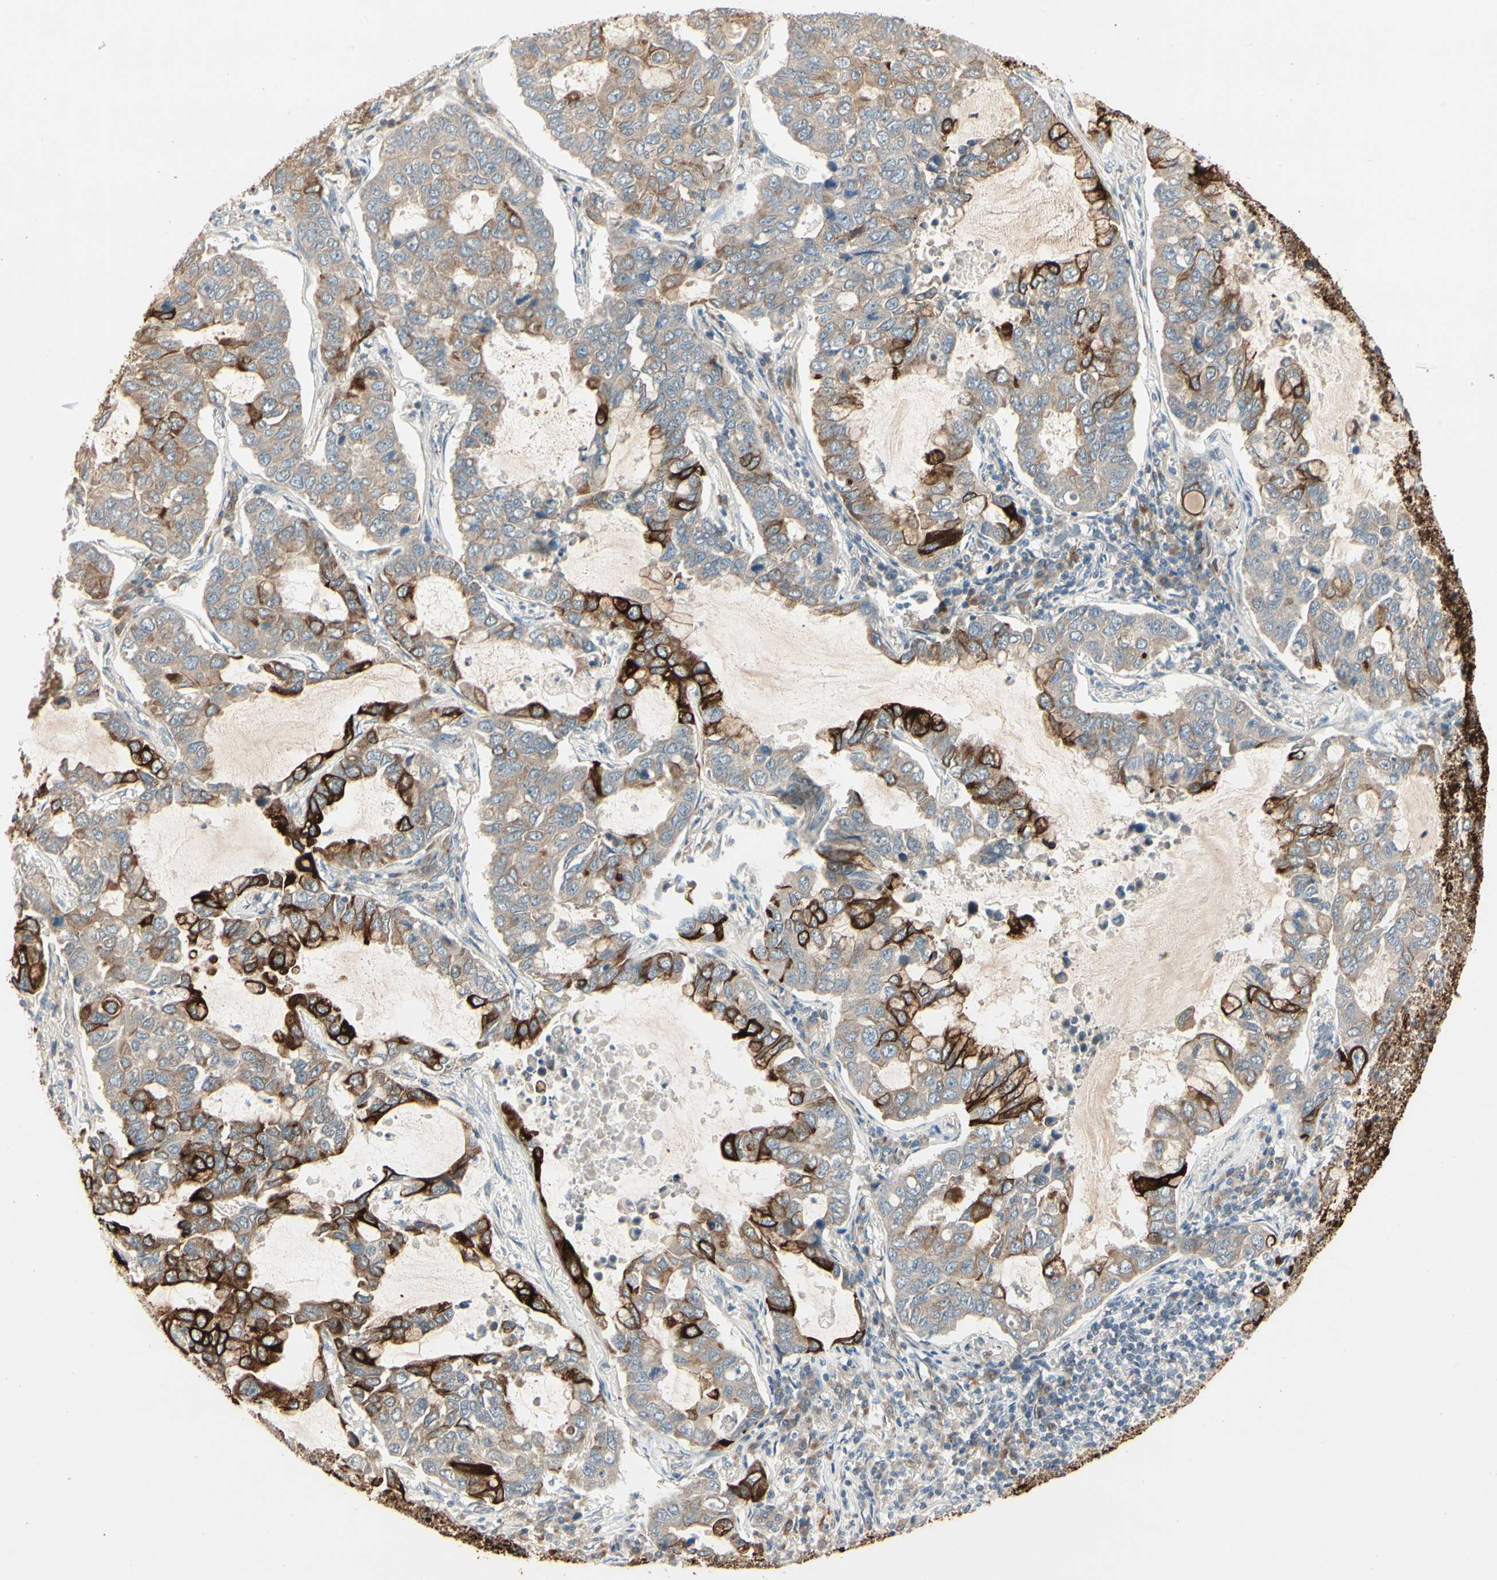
{"staining": {"intensity": "strong", "quantity": ">75%", "location": "cytoplasmic/membranous"}, "tissue": "lung cancer", "cell_type": "Tumor cells", "image_type": "cancer", "snomed": [{"axis": "morphology", "description": "Adenocarcinoma, NOS"}, {"axis": "topography", "description": "Lung"}], "caption": "Strong cytoplasmic/membranous expression for a protein is present in about >75% of tumor cells of lung cancer using immunohistochemistry (IHC).", "gene": "SKIL", "patient": {"sex": "male", "age": 64}}